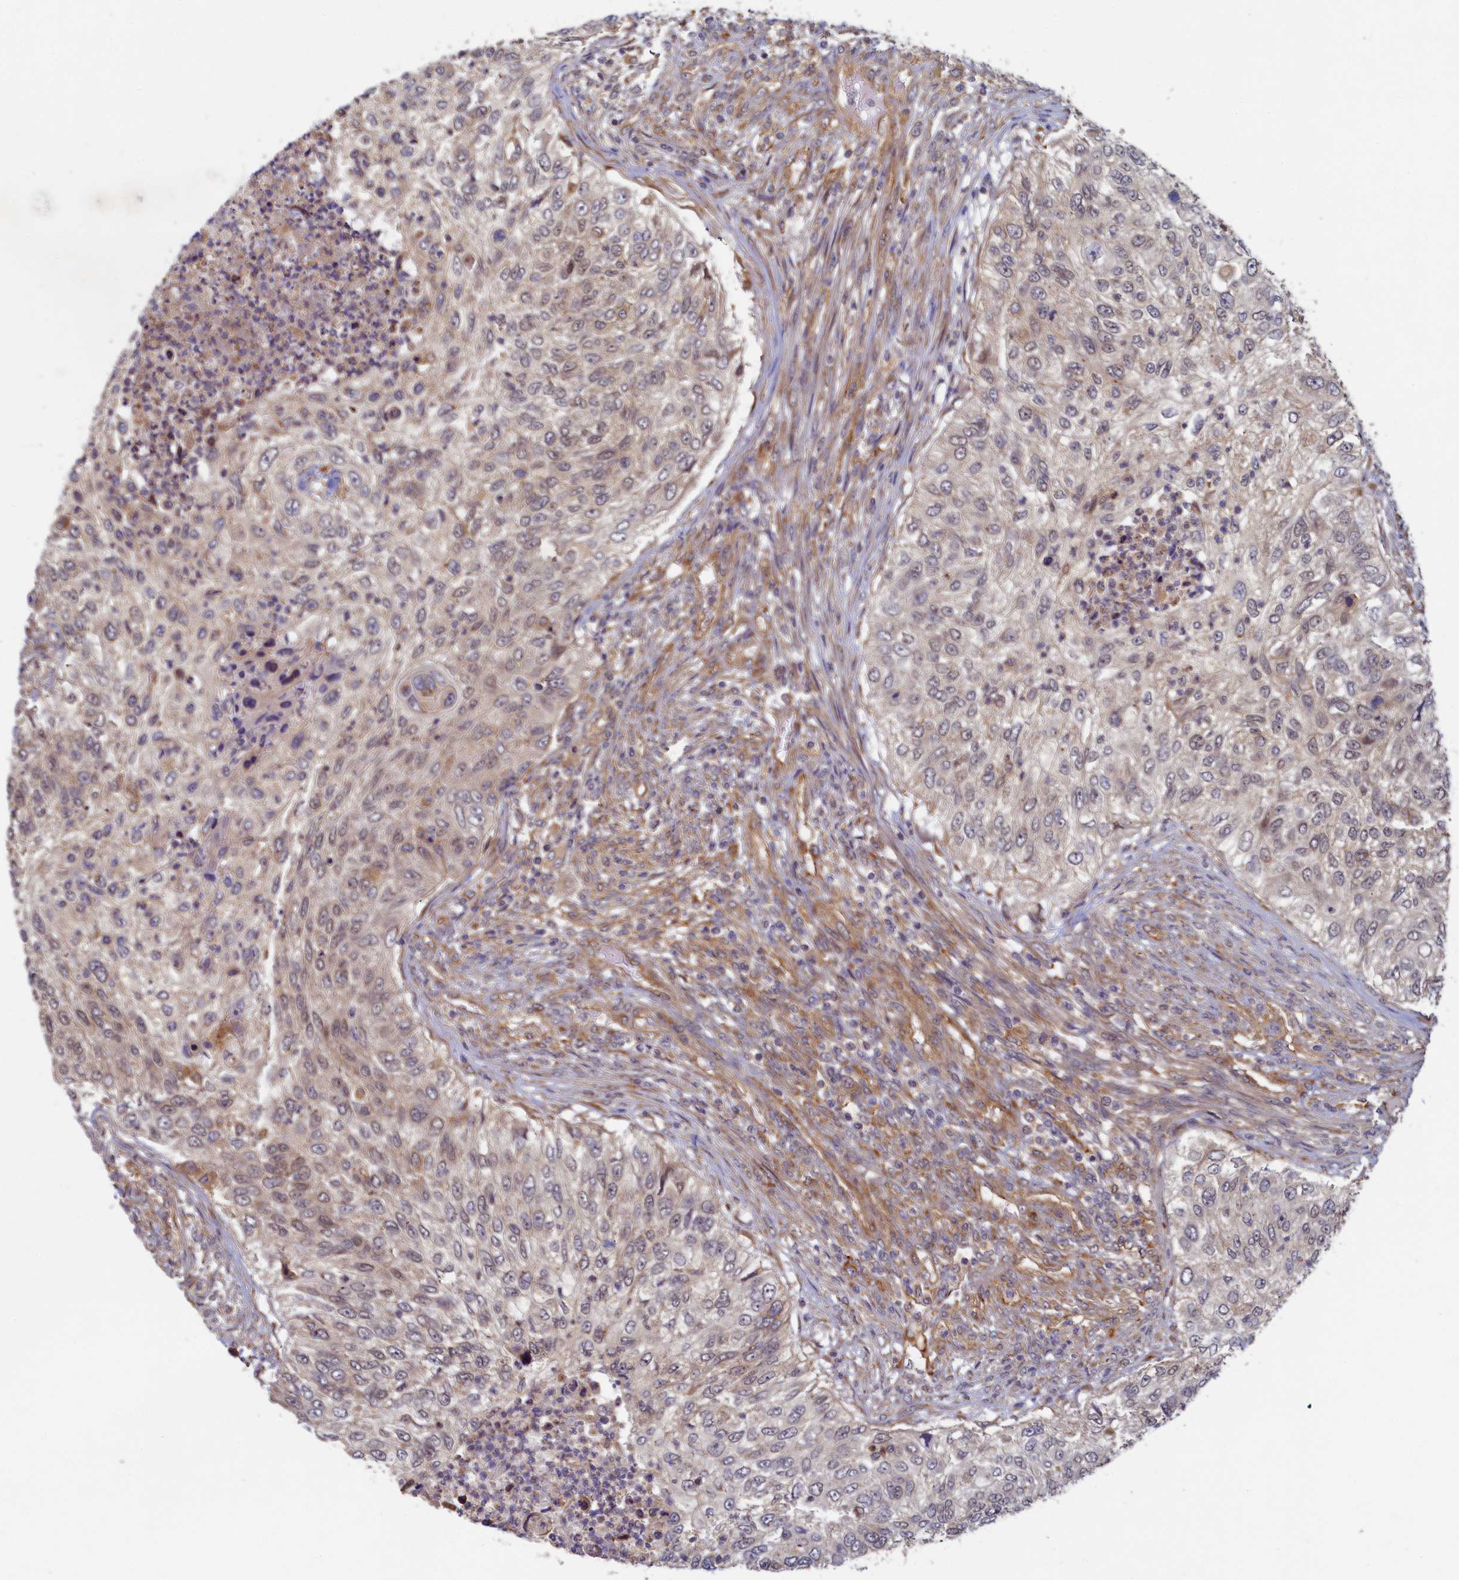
{"staining": {"intensity": "weak", "quantity": "25%-75%", "location": "cytoplasmic/membranous,nuclear"}, "tissue": "urothelial cancer", "cell_type": "Tumor cells", "image_type": "cancer", "snomed": [{"axis": "morphology", "description": "Urothelial carcinoma, High grade"}, {"axis": "topography", "description": "Urinary bladder"}], "caption": "Weak cytoplasmic/membranous and nuclear positivity for a protein is identified in about 25%-75% of tumor cells of urothelial cancer using immunohistochemistry.", "gene": "STX12", "patient": {"sex": "female", "age": 60}}